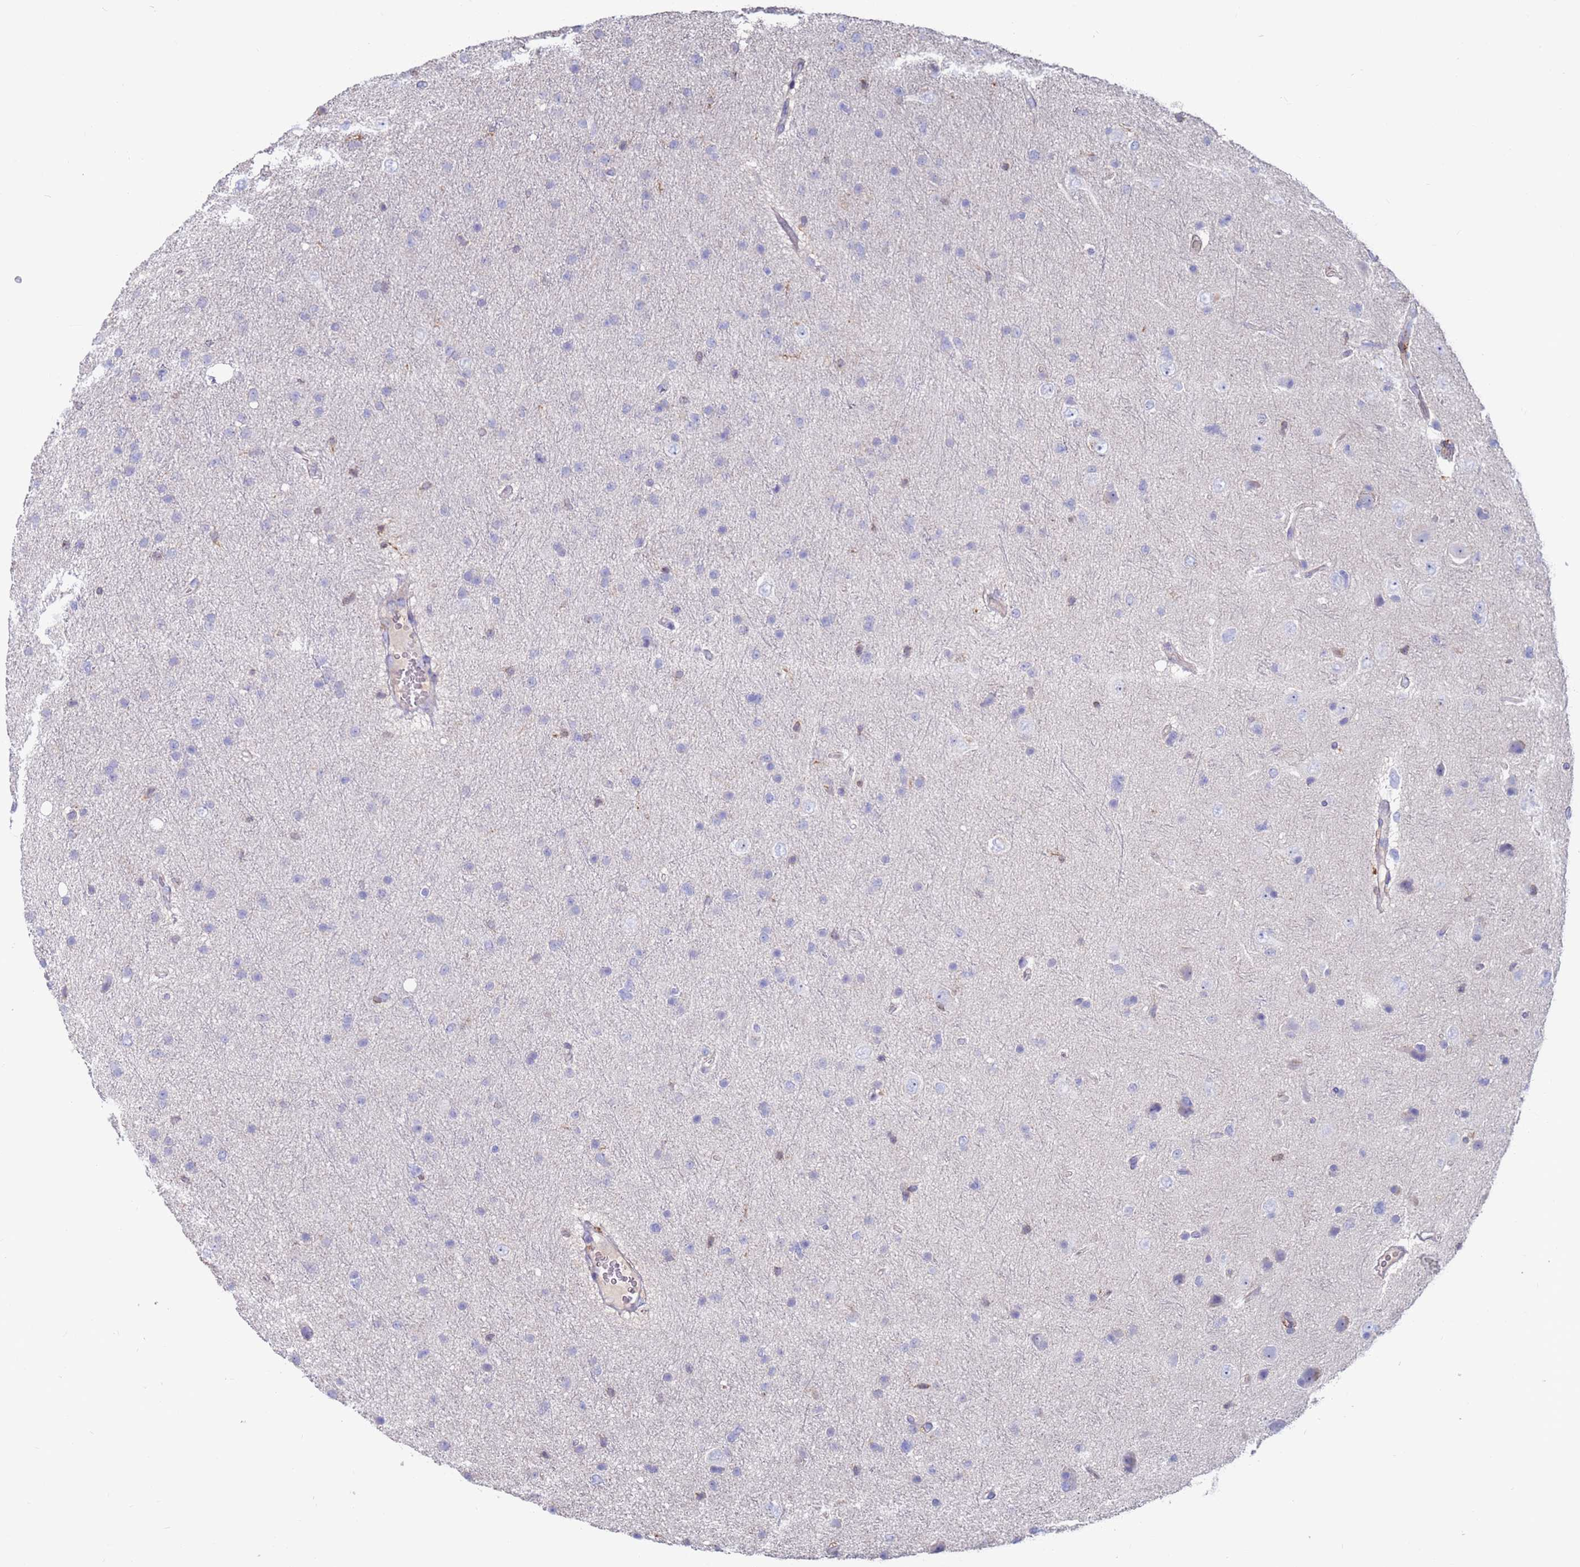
{"staining": {"intensity": "negative", "quantity": "none", "location": "none"}, "tissue": "glioma", "cell_type": "Tumor cells", "image_type": "cancer", "snomed": [{"axis": "morphology", "description": "Glioma, malignant, Low grade"}, {"axis": "topography", "description": "Cerebral cortex"}], "caption": "DAB immunohistochemical staining of human malignant low-grade glioma displays no significant positivity in tumor cells.", "gene": "GREB1L", "patient": {"sex": "female", "age": 39}}